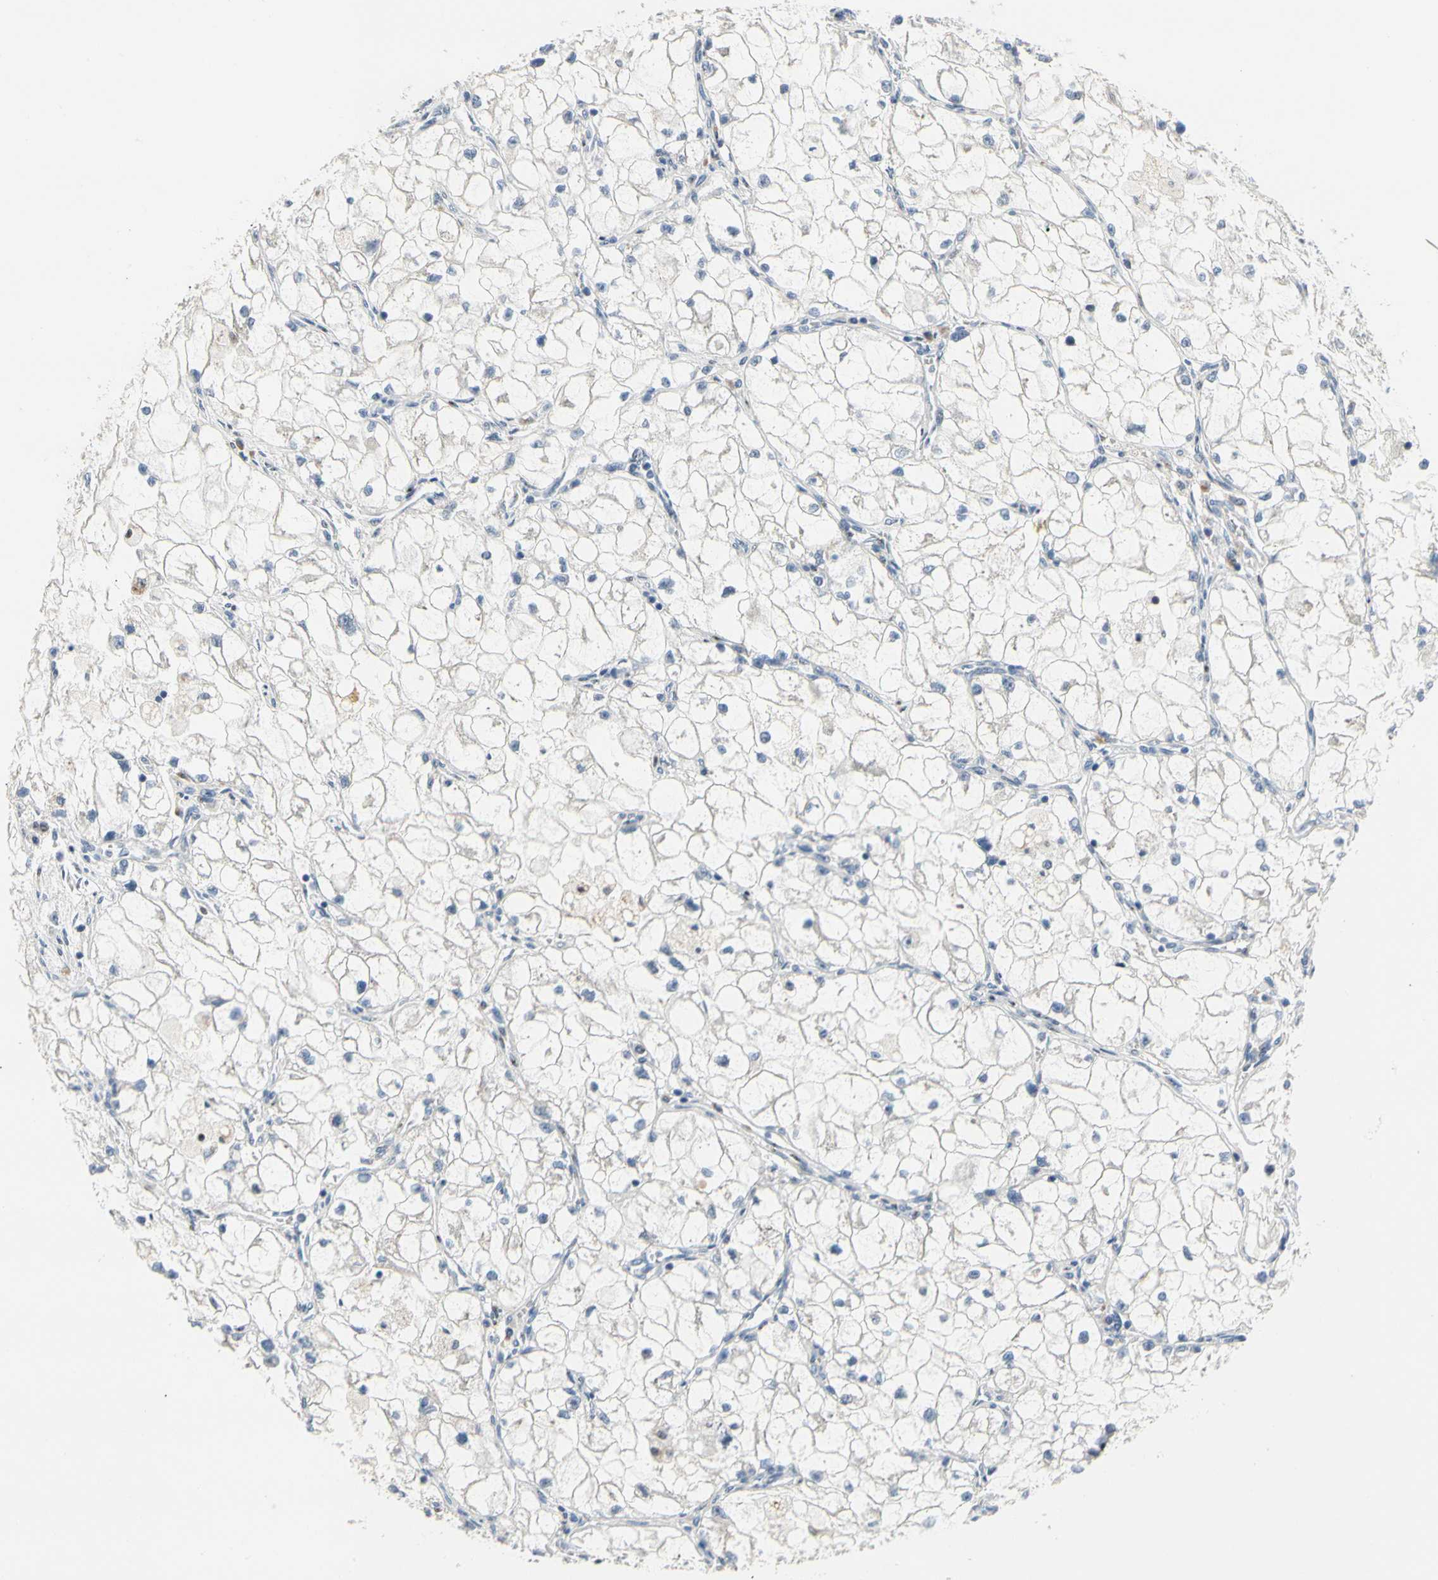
{"staining": {"intensity": "negative", "quantity": "none", "location": "none"}, "tissue": "renal cancer", "cell_type": "Tumor cells", "image_type": "cancer", "snomed": [{"axis": "morphology", "description": "Adenocarcinoma, NOS"}, {"axis": "topography", "description": "Kidney"}], "caption": "High magnification brightfield microscopy of adenocarcinoma (renal) stained with DAB (brown) and counterstained with hematoxylin (blue): tumor cells show no significant expression.", "gene": "NFASC", "patient": {"sex": "female", "age": 70}}